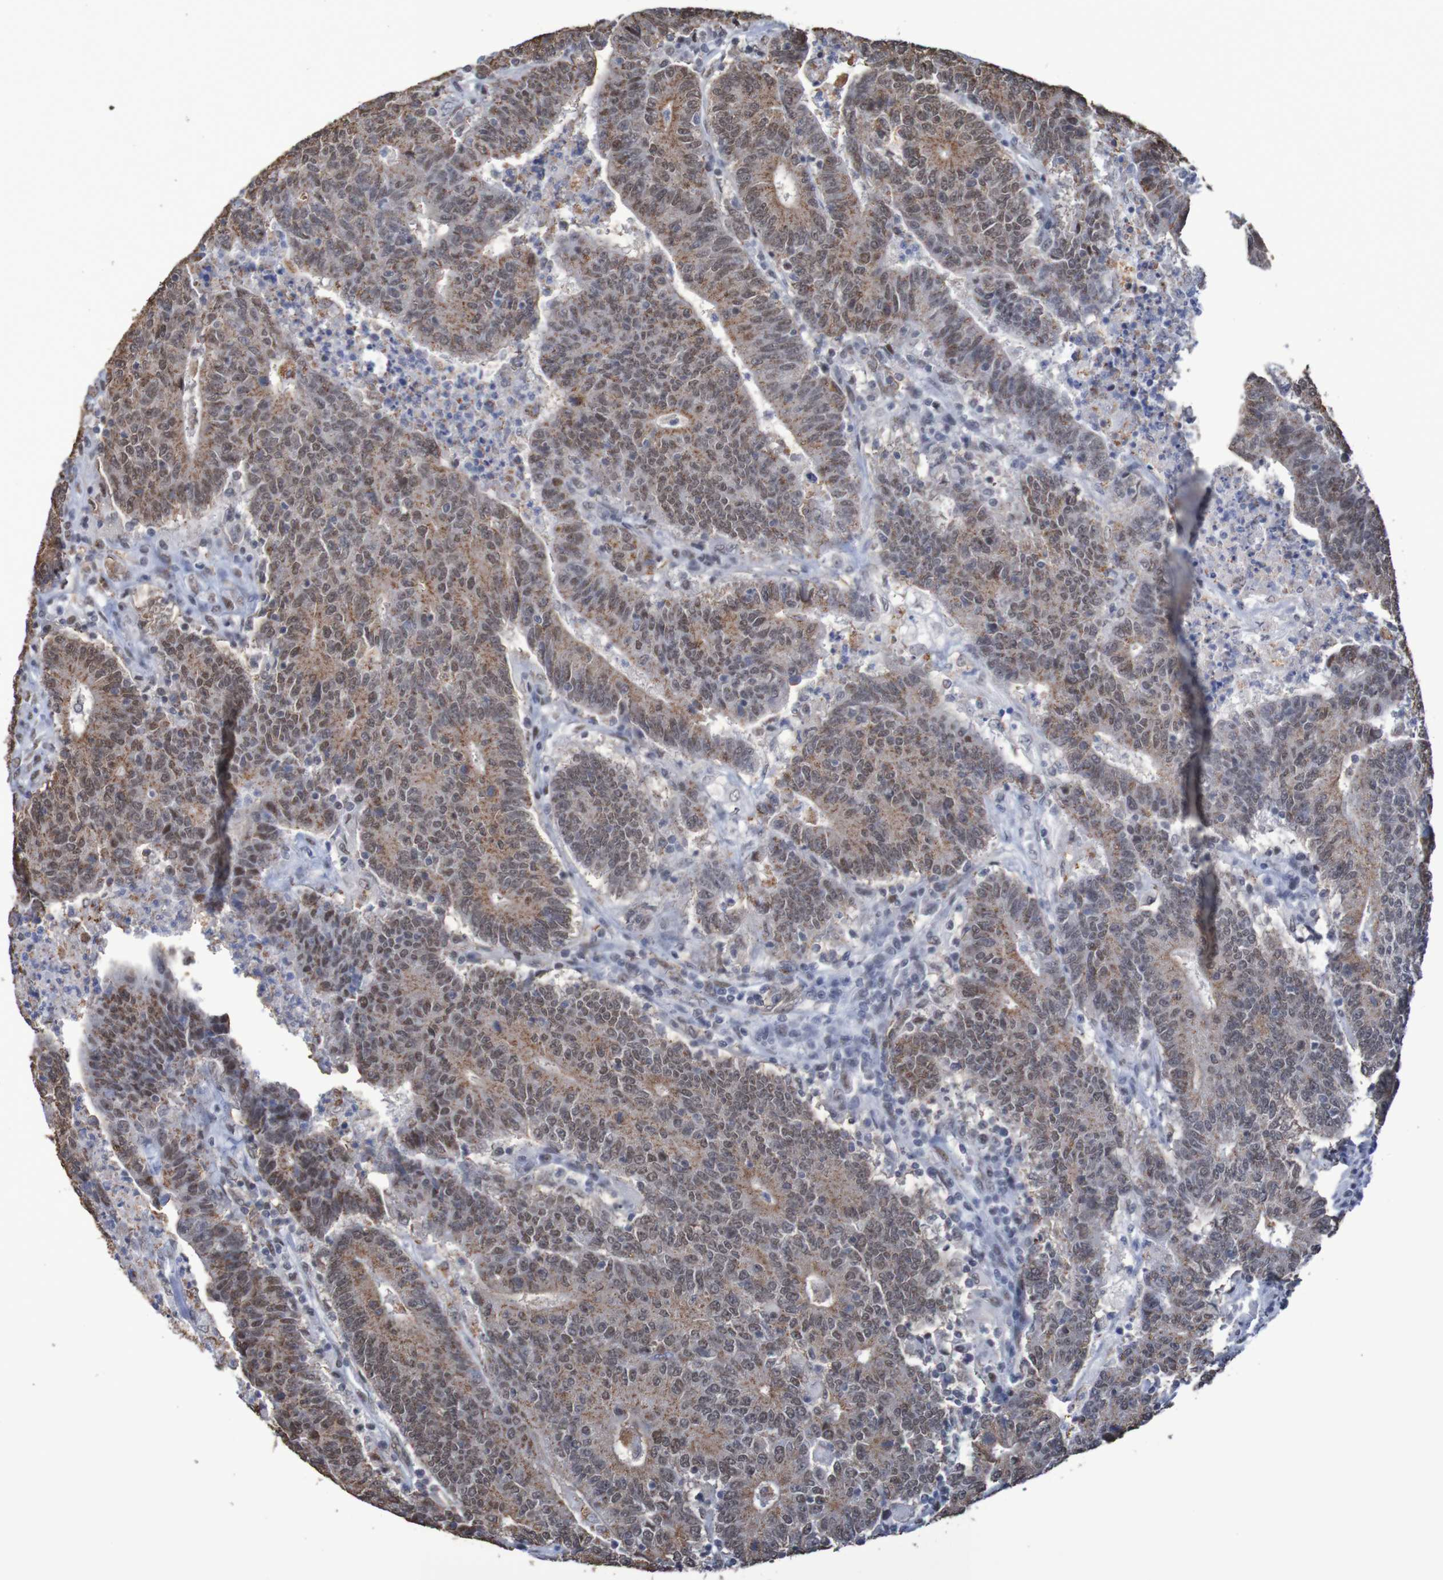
{"staining": {"intensity": "weak", "quantity": ">75%", "location": "cytoplasmic/membranous,nuclear"}, "tissue": "colorectal cancer", "cell_type": "Tumor cells", "image_type": "cancer", "snomed": [{"axis": "morphology", "description": "Normal tissue, NOS"}, {"axis": "morphology", "description": "Adenocarcinoma, NOS"}, {"axis": "topography", "description": "Colon"}], "caption": "Colorectal cancer tissue reveals weak cytoplasmic/membranous and nuclear expression in about >75% of tumor cells Immunohistochemistry (ihc) stains the protein of interest in brown and the nuclei are stained blue.", "gene": "MRTFB", "patient": {"sex": "female", "age": 75}}